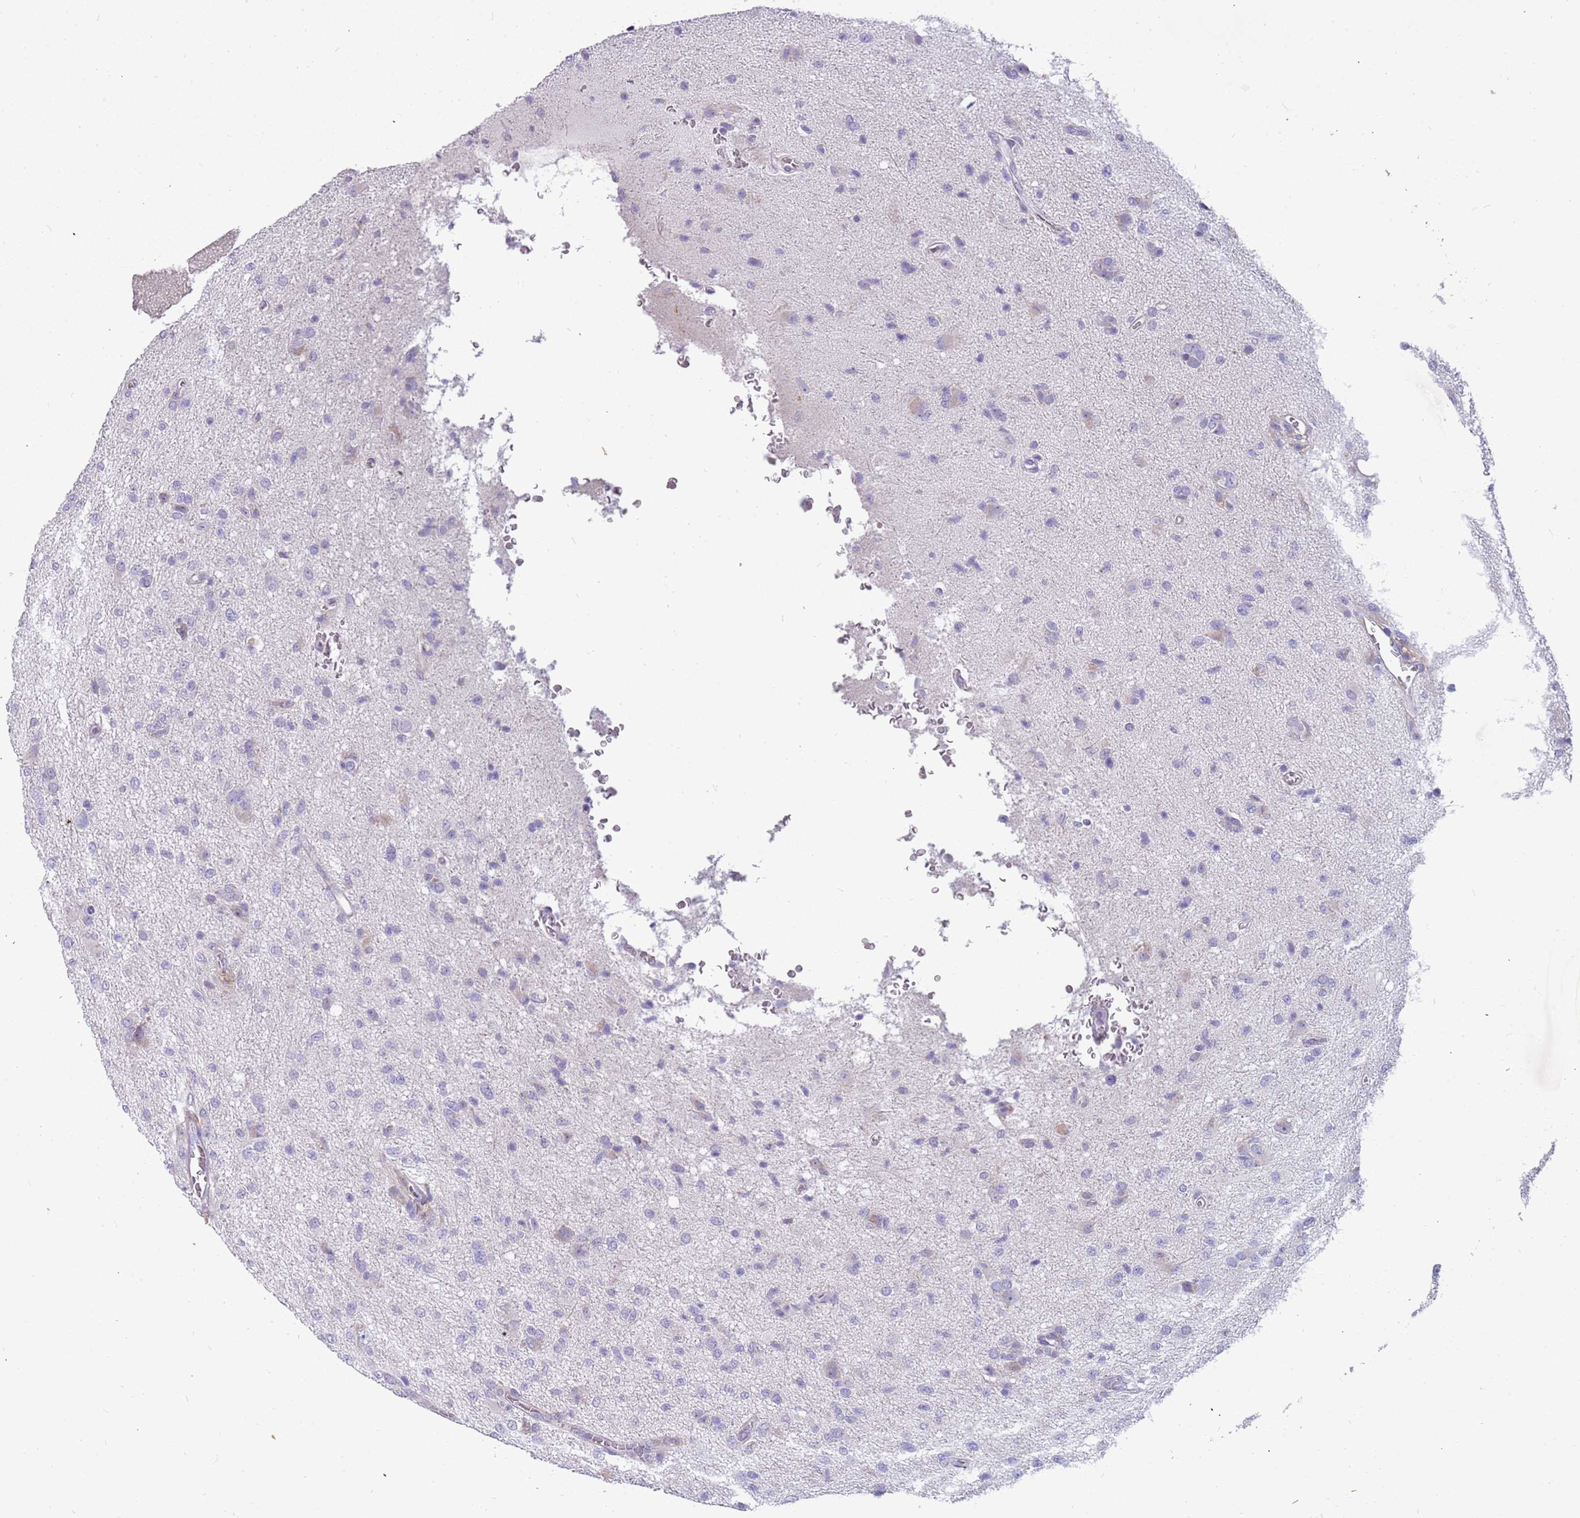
{"staining": {"intensity": "negative", "quantity": "none", "location": "none"}, "tissue": "glioma", "cell_type": "Tumor cells", "image_type": "cancer", "snomed": [{"axis": "morphology", "description": "Glioma, malignant, High grade"}, {"axis": "topography", "description": "Brain"}], "caption": "Immunohistochemical staining of malignant glioma (high-grade) demonstrates no significant staining in tumor cells.", "gene": "RHCG", "patient": {"sex": "female", "age": 57}}